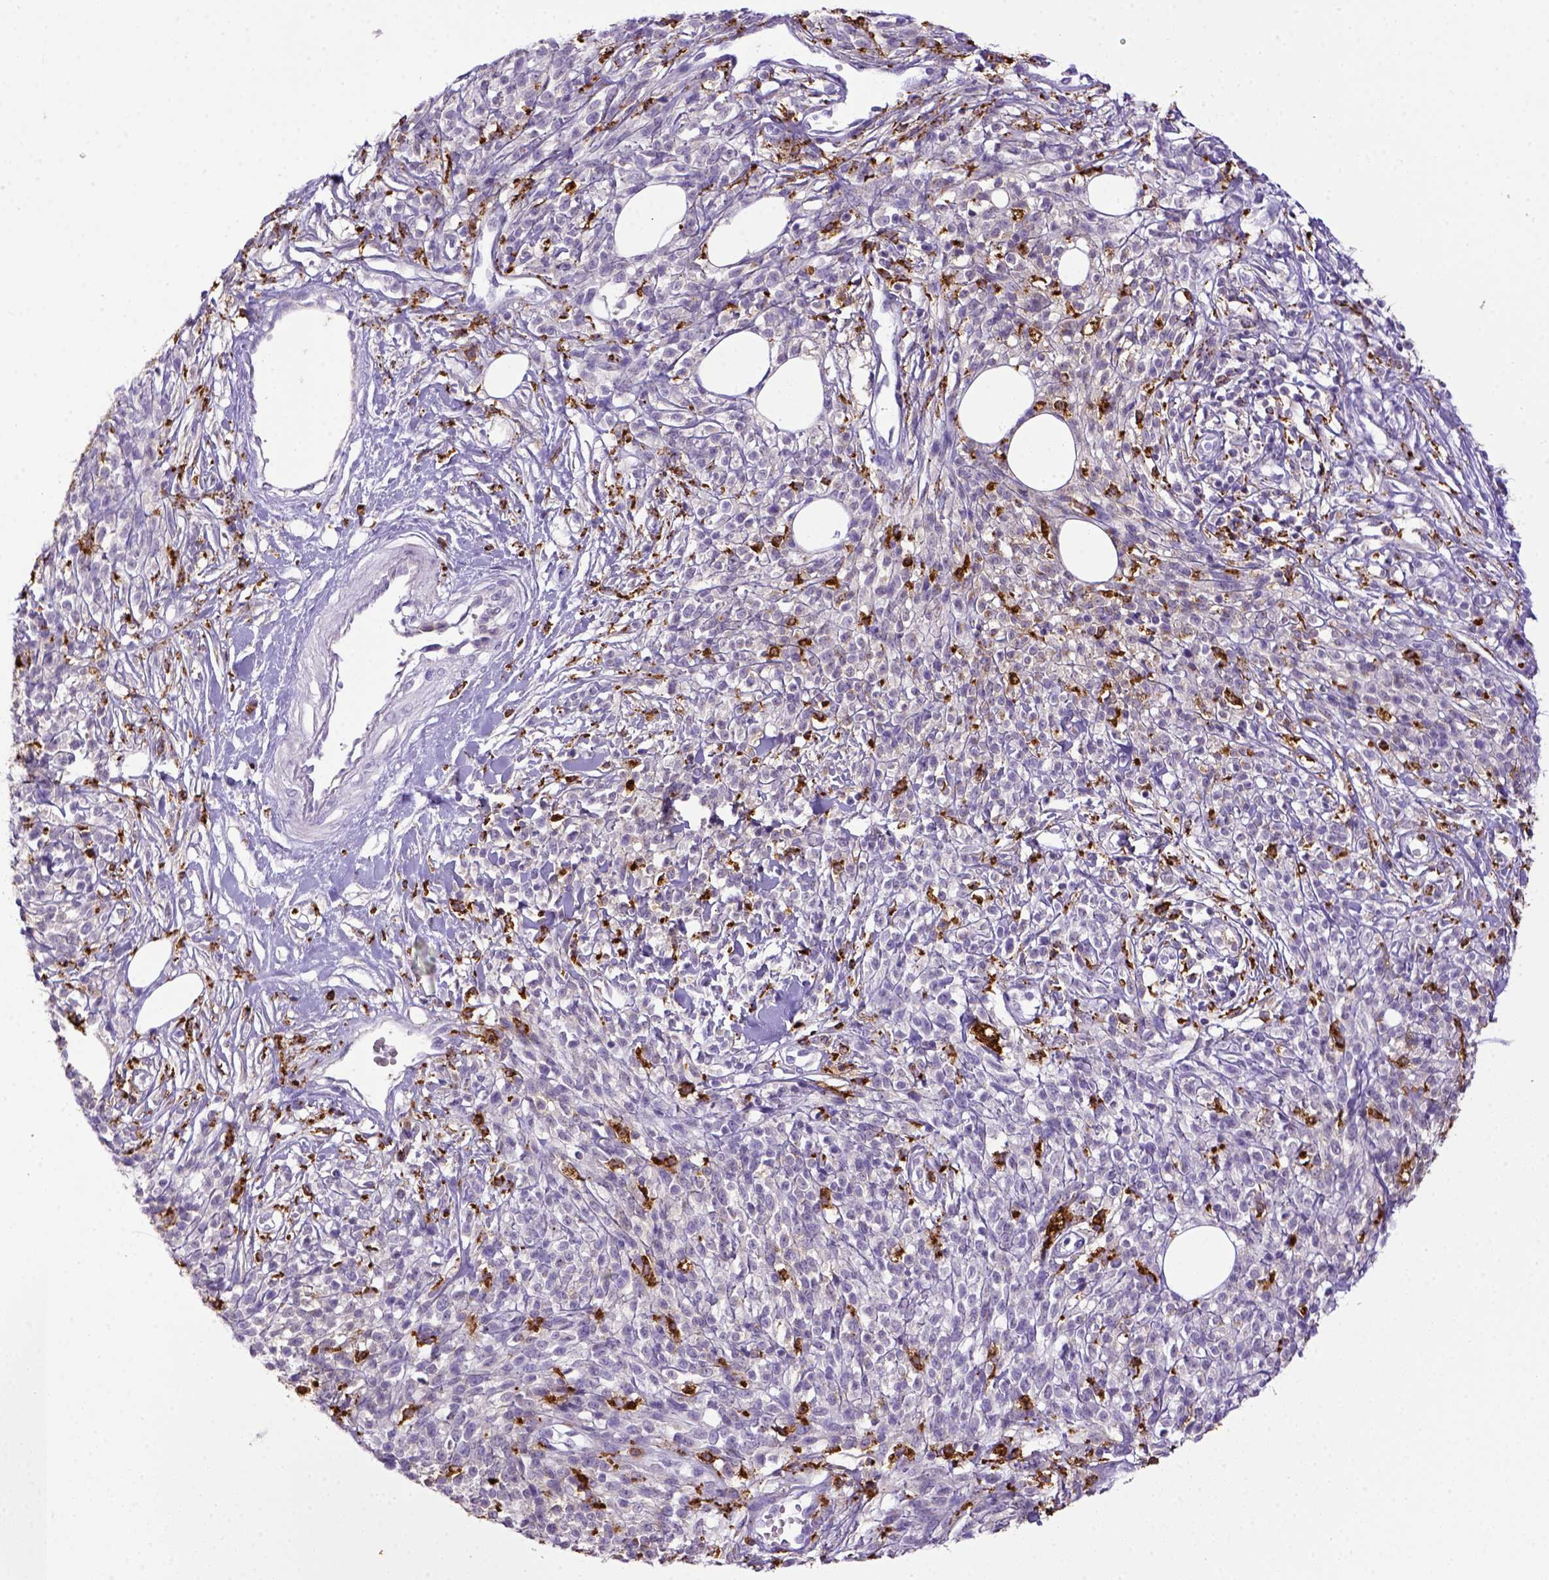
{"staining": {"intensity": "negative", "quantity": "none", "location": "none"}, "tissue": "melanoma", "cell_type": "Tumor cells", "image_type": "cancer", "snomed": [{"axis": "morphology", "description": "Malignant melanoma, NOS"}, {"axis": "topography", "description": "Skin"}, {"axis": "topography", "description": "Skin of trunk"}], "caption": "This photomicrograph is of melanoma stained with immunohistochemistry (IHC) to label a protein in brown with the nuclei are counter-stained blue. There is no positivity in tumor cells. (DAB IHC, high magnification).", "gene": "CD68", "patient": {"sex": "male", "age": 74}}